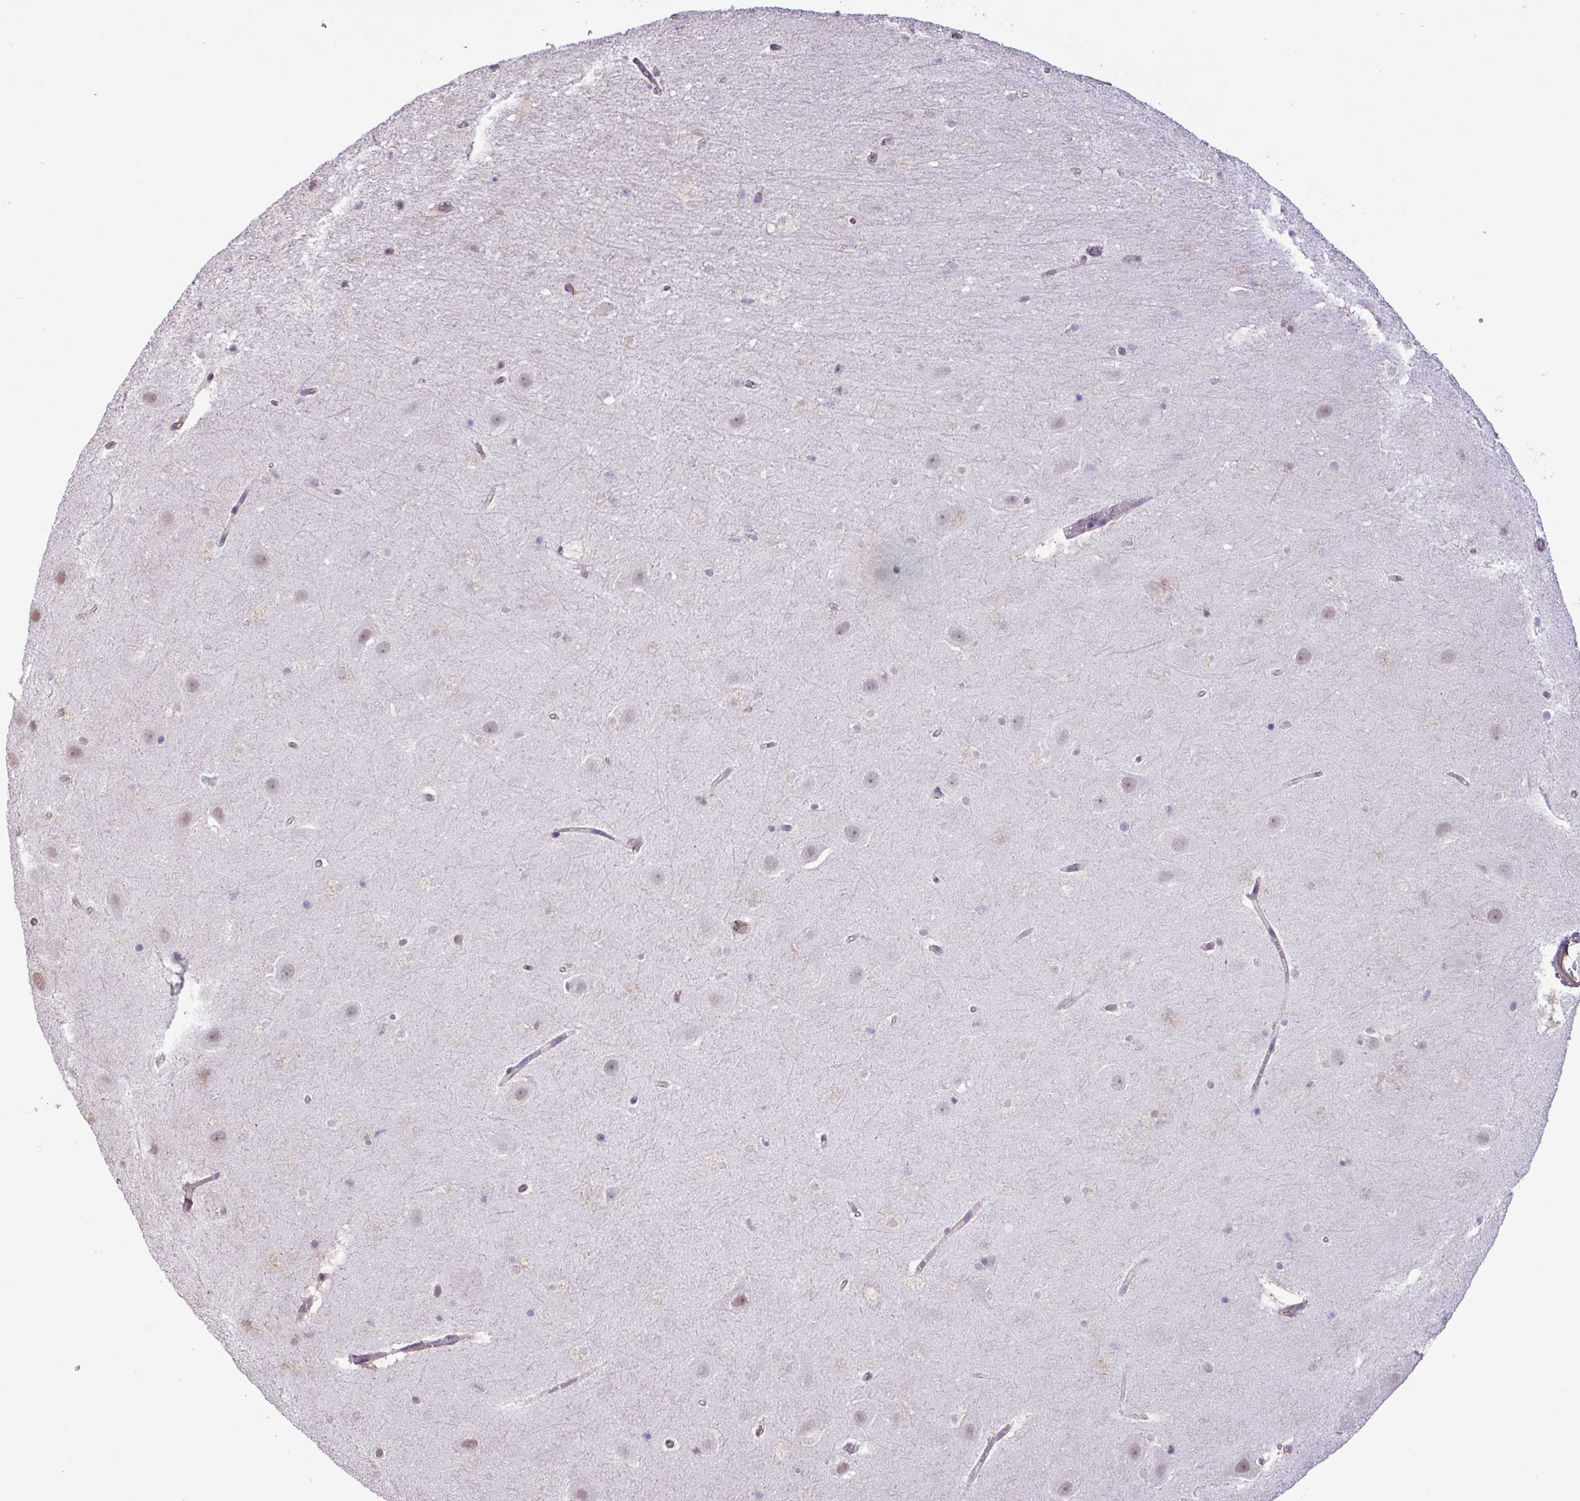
{"staining": {"intensity": "negative", "quantity": "none", "location": "none"}, "tissue": "hippocampus", "cell_type": "Glial cells", "image_type": "normal", "snomed": [{"axis": "morphology", "description": "Normal tissue, NOS"}, {"axis": "topography", "description": "Hippocampus"}], "caption": "There is no significant staining in glial cells of hippocampus. (DAB IHC visualized using brightfield microscopy, high magnification).", "gene": "CHST11", "patient": {"sex": "male", "age": 37}}